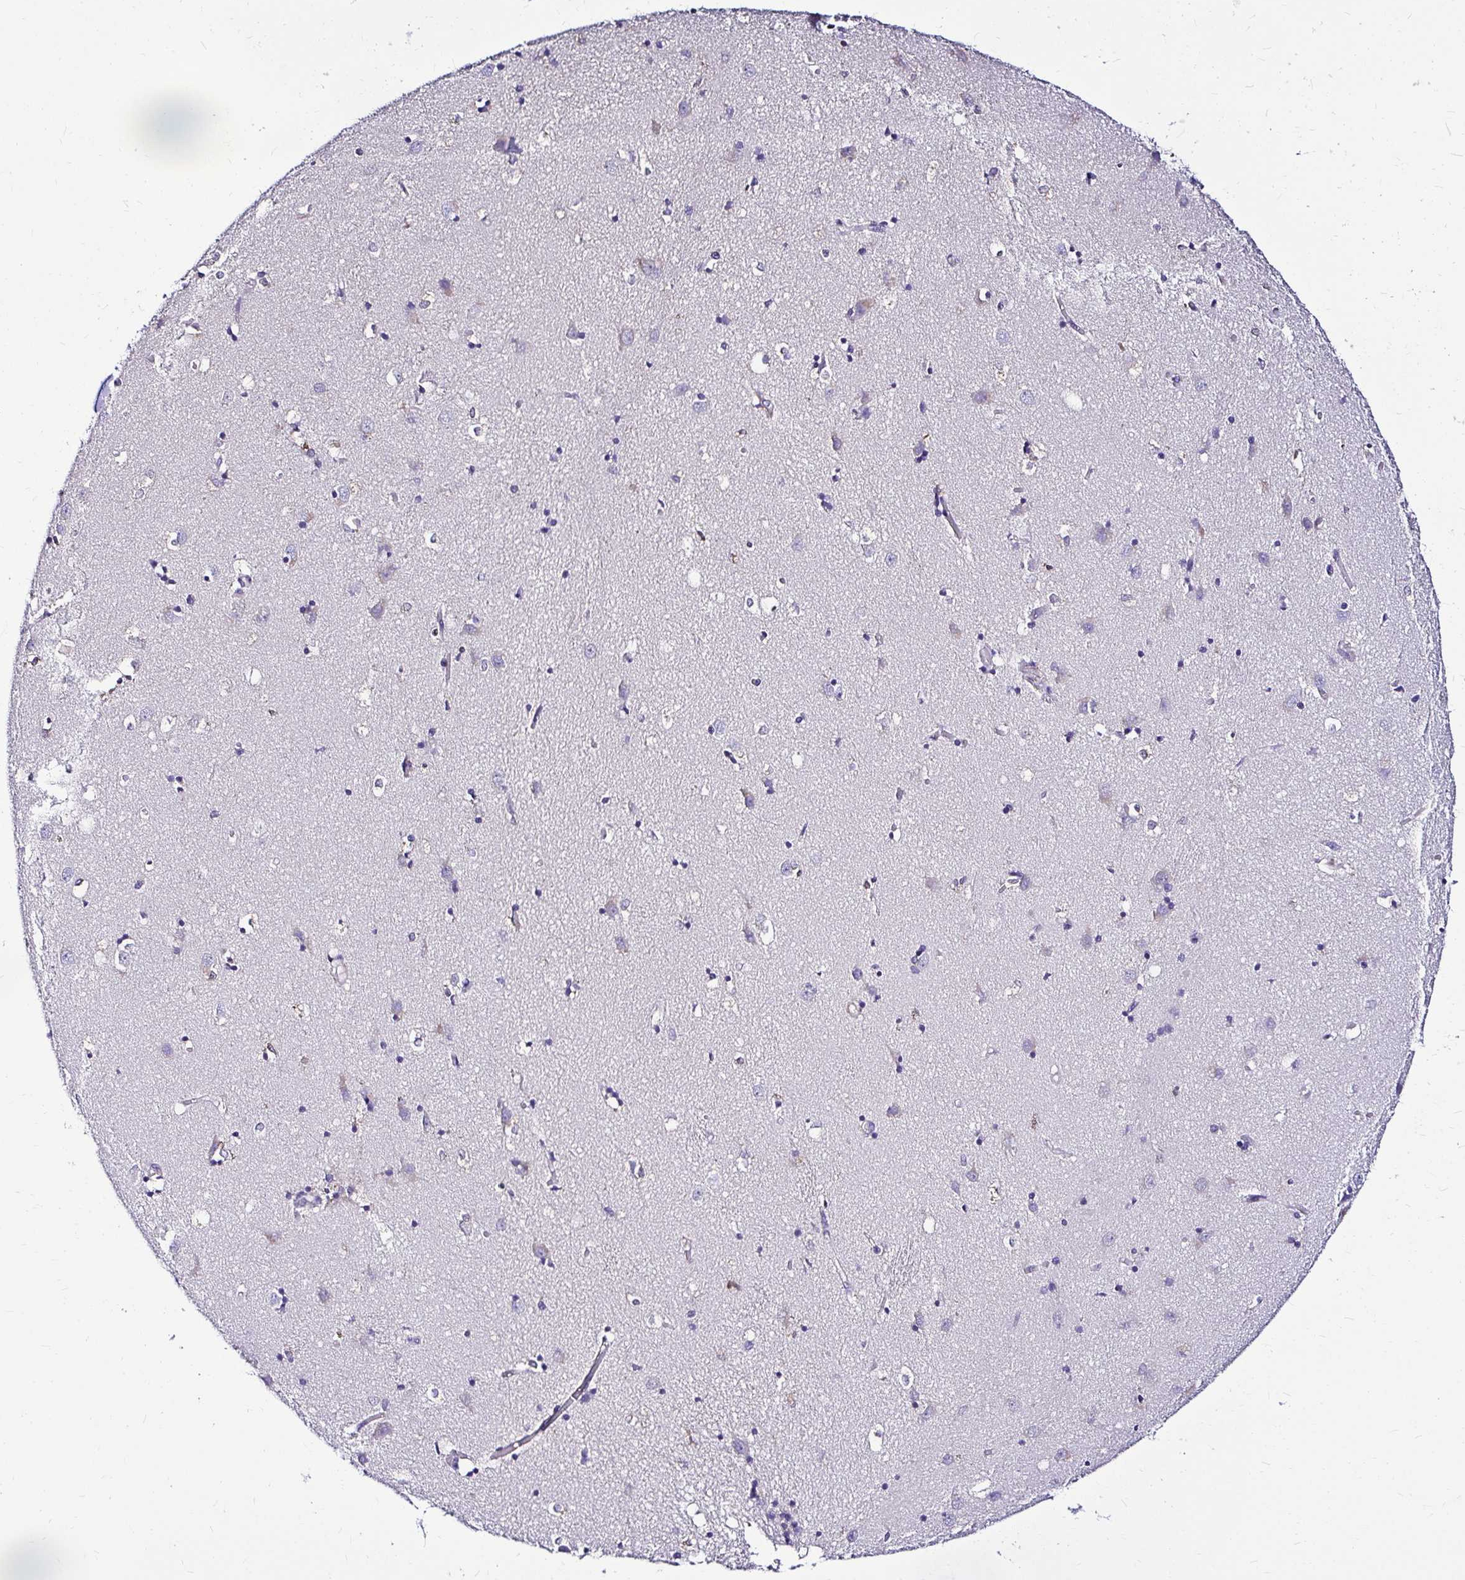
{"staining": {"intensity": "negative", "quantity": "none", "location": "none"}, "tissue": "caudate", "cell_type": "Glial cells", "image_type": "normal", "snomed": [{"axis": "morphology", "description": "Normal tissue, NOS"}, {"axis": "topography", "description": "Lateral ventricle wall"}], "caption": "Immunohistochemistry of benign human caudate exhibits no expression in glial cells. (Brightfield microscopy of DAB (3,3'-diaminobenzidine) IHC at high magnification).", "gene": "IDH1", "patient": {"sex": "male", "age": 54}}